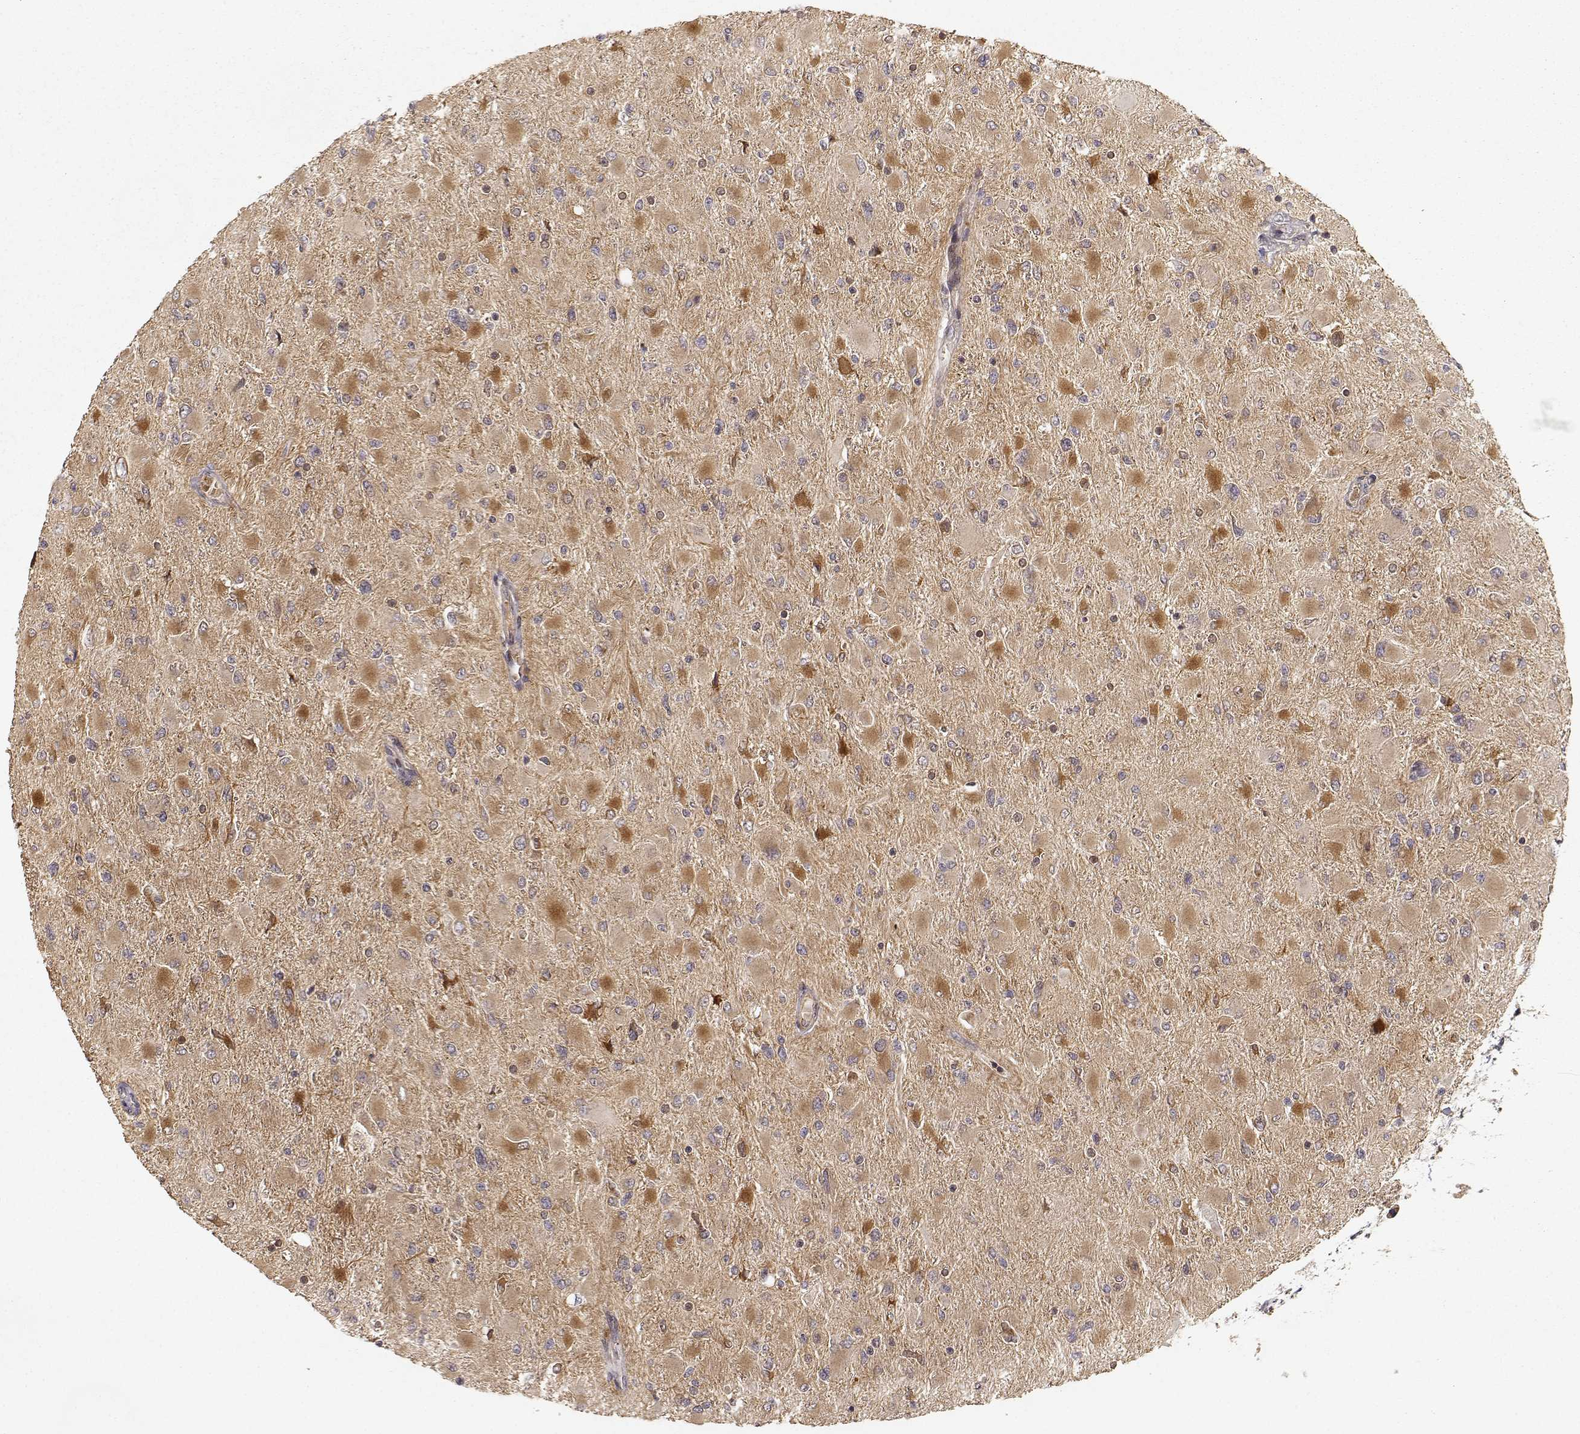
{"staining": {"intensity": "weak", "quantity": ">75%", "location": "cytoplasmic/membranous"}, "tissue": "glioma", "cell_type": "Tumor cells", "image_type": "cancer", "snomed": [{"axis": "morphology", "description": "Glioma, malignant, High grade"}, {"axis": "topography", "description": "Cerebral cortex"}], "caption": "The histopathology image demonstrates a brown stain indicating the presence of a protein in the cytoplasmic/membranous of tumor cells in malignant glioma (high-grade).", "gene": "PICK1", "patient": {"sex": "female", "age": 36}}